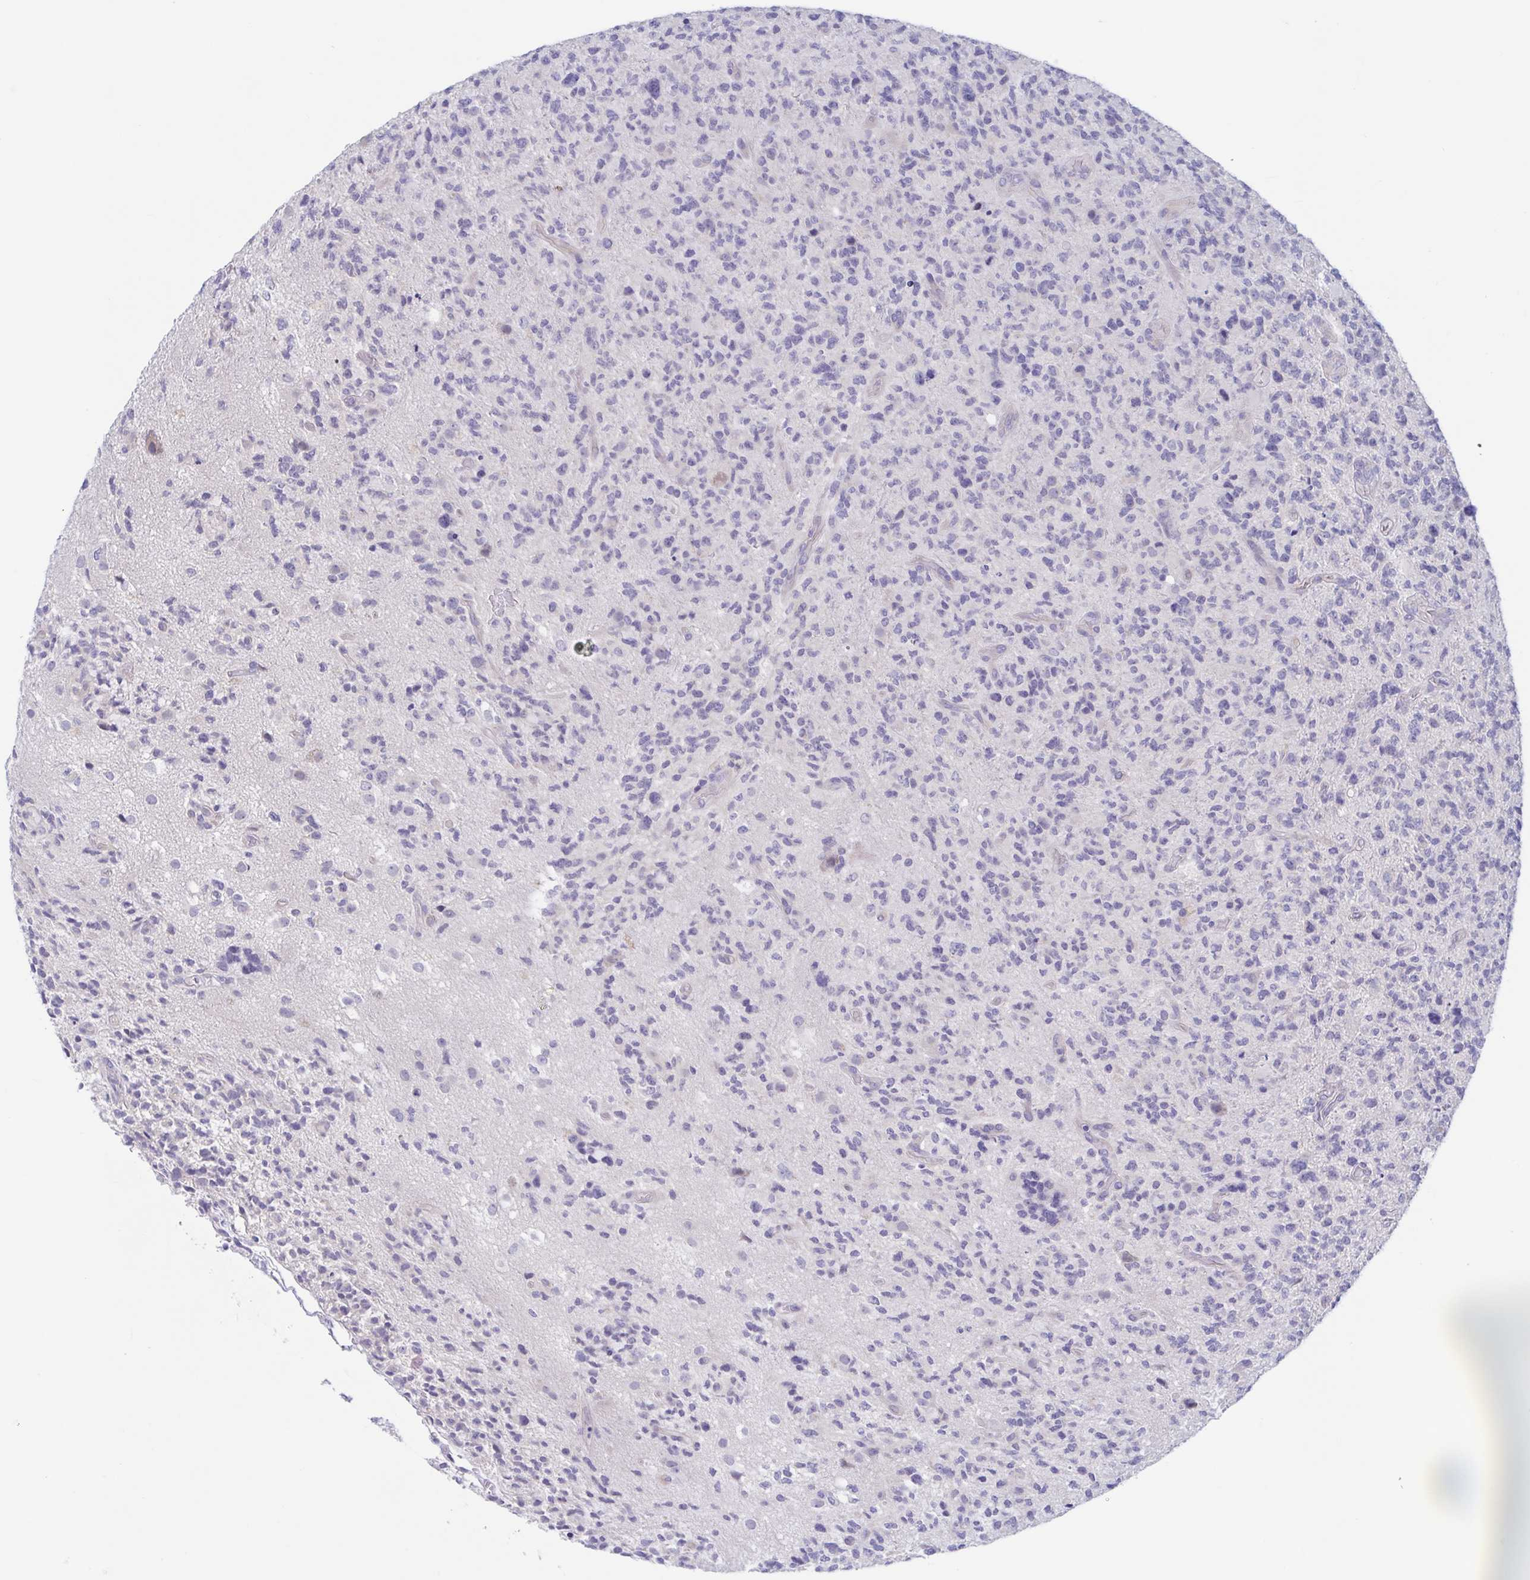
{"staining": {"intensity": "negative", "quantity": "none", "location": "none"}, "tissue": "glioma", "cell_type": "Tumor cells", "image_type": "cancer", "snomed": [{"axis": "morphology", "description": "Glioma, malignant, High grade"}, {"axis": "topography", "description": "Brain"}], "caption": "Immunohistochemical staining of malignant glioma (high-grade) exhibits no significant staining in tumor cells. (Brightfield microscopy of DAB (3,3'-diaminobenzidine) IHC at high magnification).", "gene": "TEX12", "patient": {"sex": "female", "age": 71}}